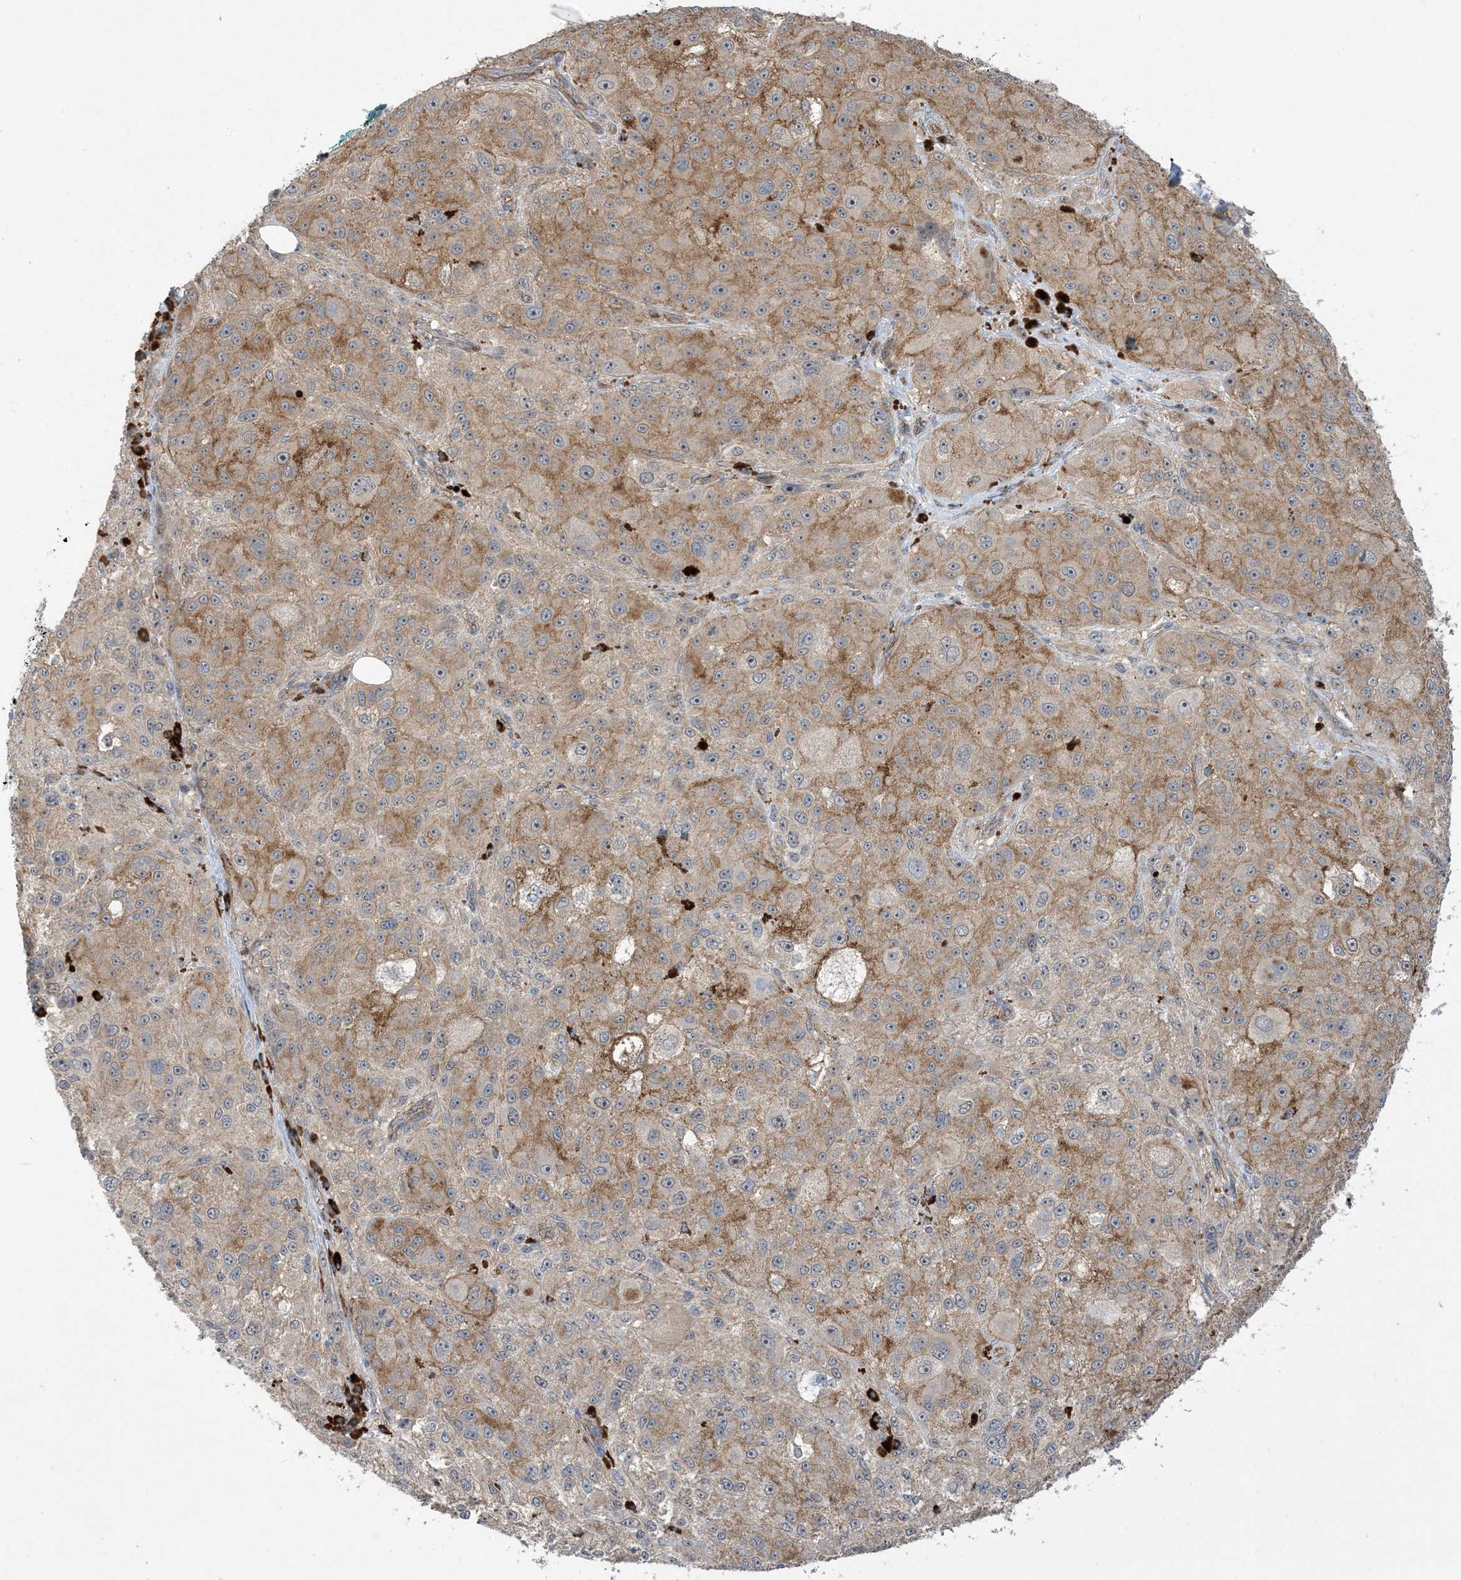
{"staining": {"intensity": "moderate", "quantity": ">75%", "location": "cytoplasmic/membranous"}, "tissue": "melanoma", "cell_type": "Tumor cells", "image_type": "cancer", "snomed": [{"axis": "morphology", "description": "Necrosis, NOS"}, {"axis": "morphology", "description": "Malignant melanoma, NOS"}, {"axis": "topography", "description": "Skin"}], "caption": "Protein staining reveals moderate cytoplasmic/membranous expression in about >75% of tumor cells in malignant melanoma.", "gene": "AOC1", "patient": {"sex": "female", "age": 87}}